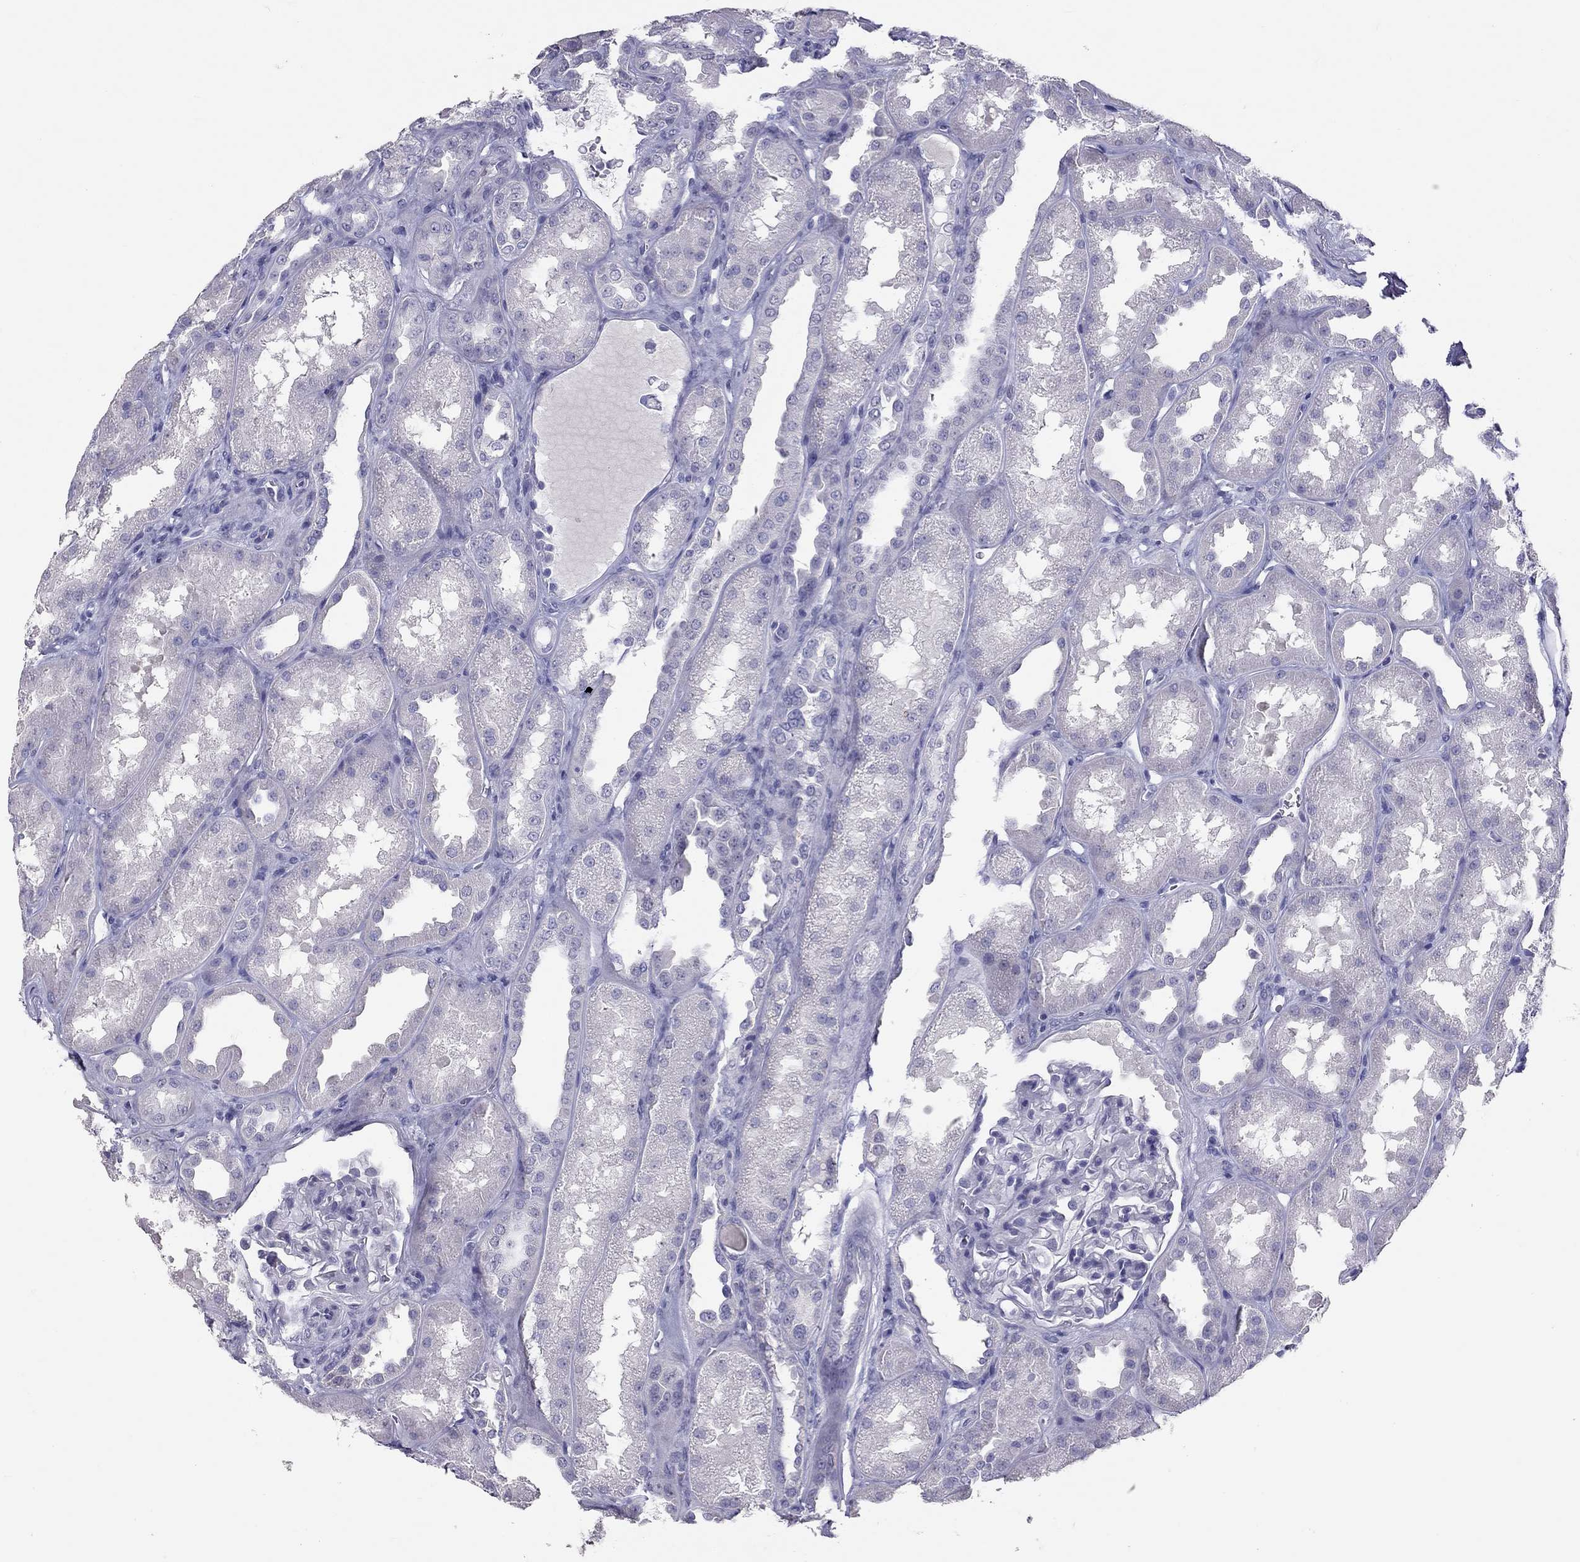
{"staining": {"intensity": "negative", "quantity": "none", "location": "none"}, "tissue": "kidney", "cell_type": "Cells in glomeruli", "image_type": "normal", "snomed": [{"axis": "morphology", "description": "Normal tissue, NOS"}, {"axis": "topography", "description": "Kidney"}], "caption": "High power microscopy image of an IHC histopathology image of unremarkable kidney, revealing no significant positivity in cells in glomeruli.", "gene": "IL17REL", "patient": {"sex": "male", "age": 61}}